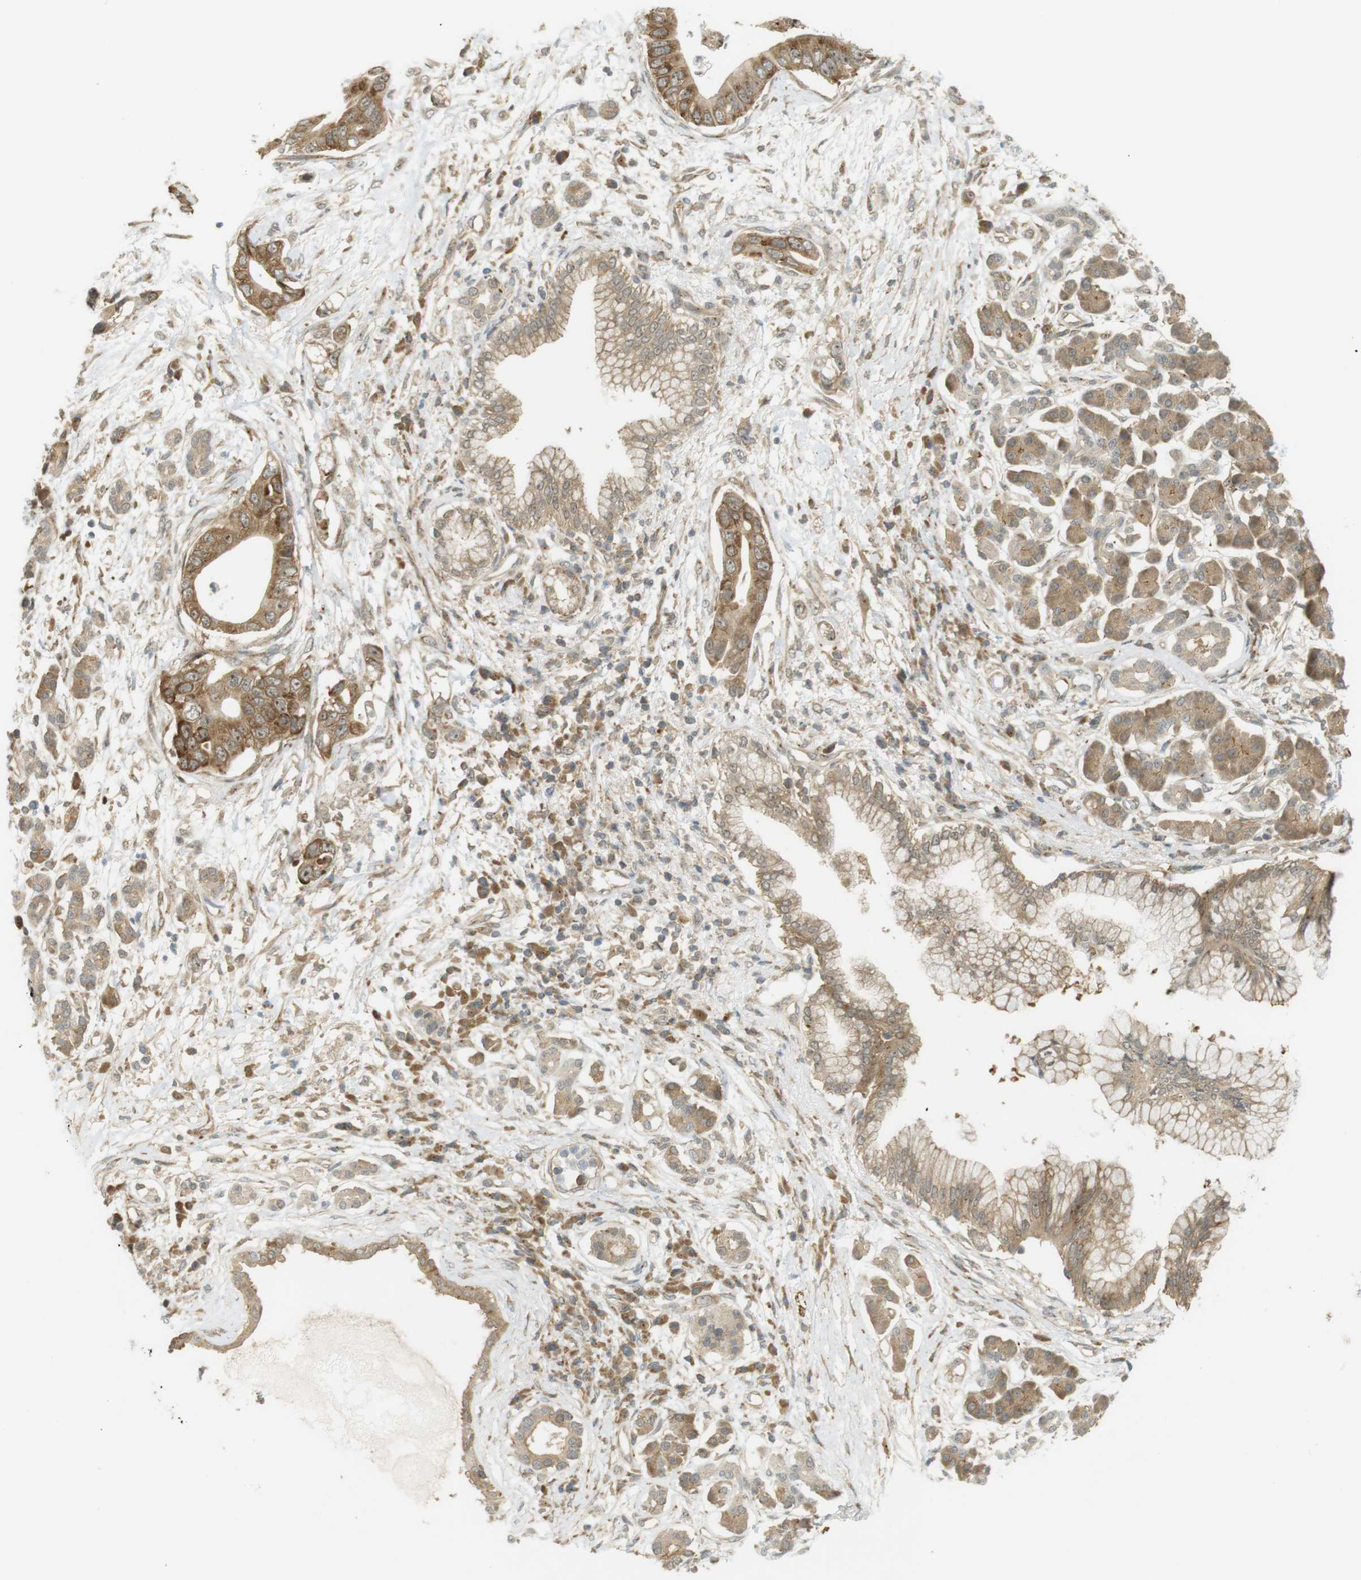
{"staining": {"intensity": "moderate", "quantity": ">75%", "location": "cytoplasmic/membranous,nuclear"}, "tissue": "pancreatic cancer", "cell_type": "Tumor cells", "image_type": "cancer", "snomed": [{"axis": "morphology", "description": "Adenocarcinoma, NOS"}, {"axis": "topography", "description": "Pancreas"}], "caption": "Human pancreatic cancer (adenocarcinoma) stained with a brown dye reveals moderate cytoplasmic/membranous and nuclear positive staining in approximately >75% of tumor cells.", "gene": "PA2G4", "patient": {"sex": "male", "age": 77}}